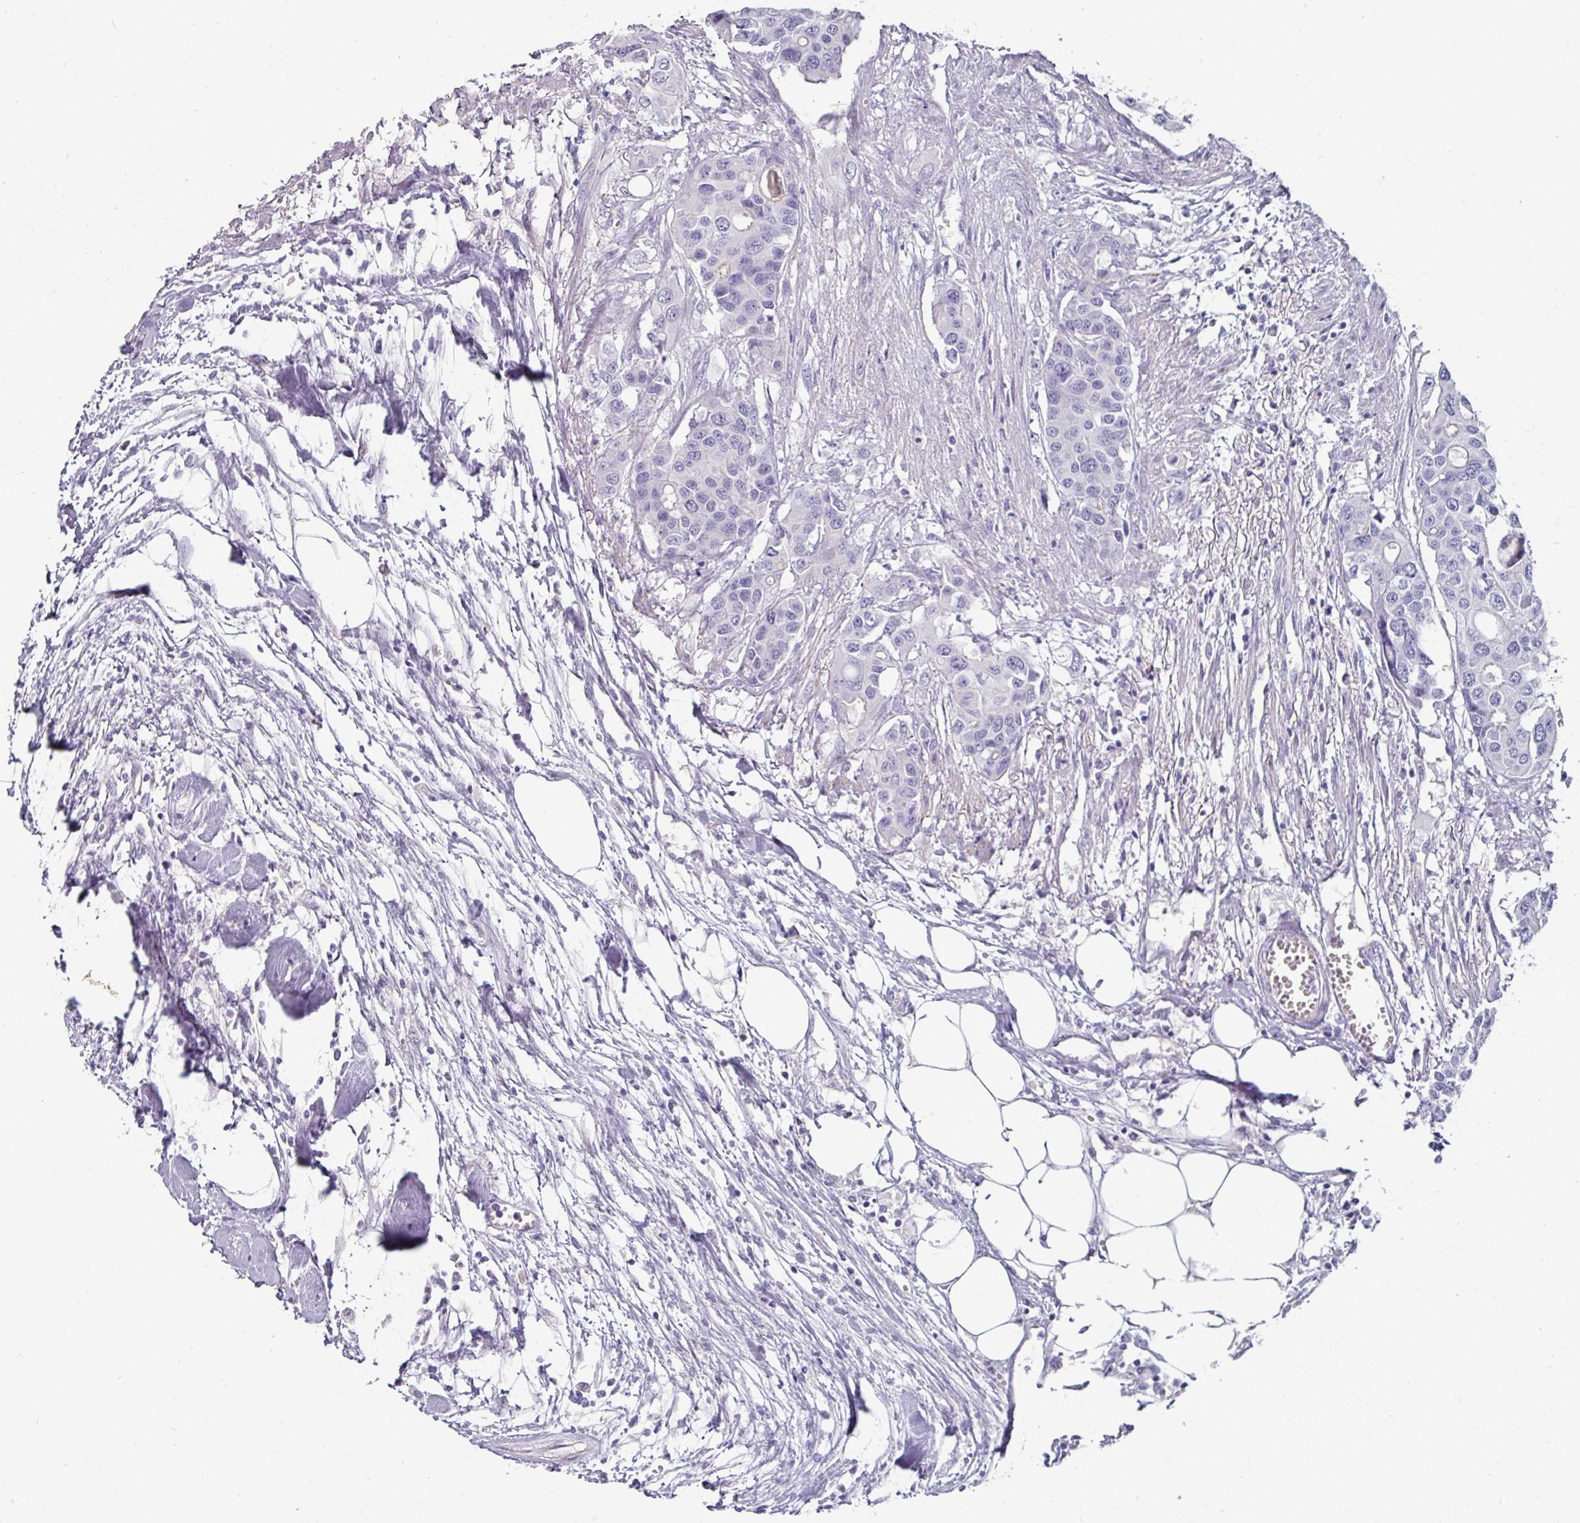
{"staining": {"intensity": "negative", "quantity": "none", "location": "none"}, "tissue": "colorectal cancer", "cell_type": "Tumor cells", "image_type": "cancer", "snomed": [{"axis": "morphology", "description": "Adenocarcinoma, NOS"}, {"axis": "topography", "description": "Colon"}], "caption": "A histopathology image of adenocarcinoma (colorectal) stained for a protein reveals no brown staining in tumor cells.", "gene": "EYA3", "patient": {"sex": "male", "age": 77}}